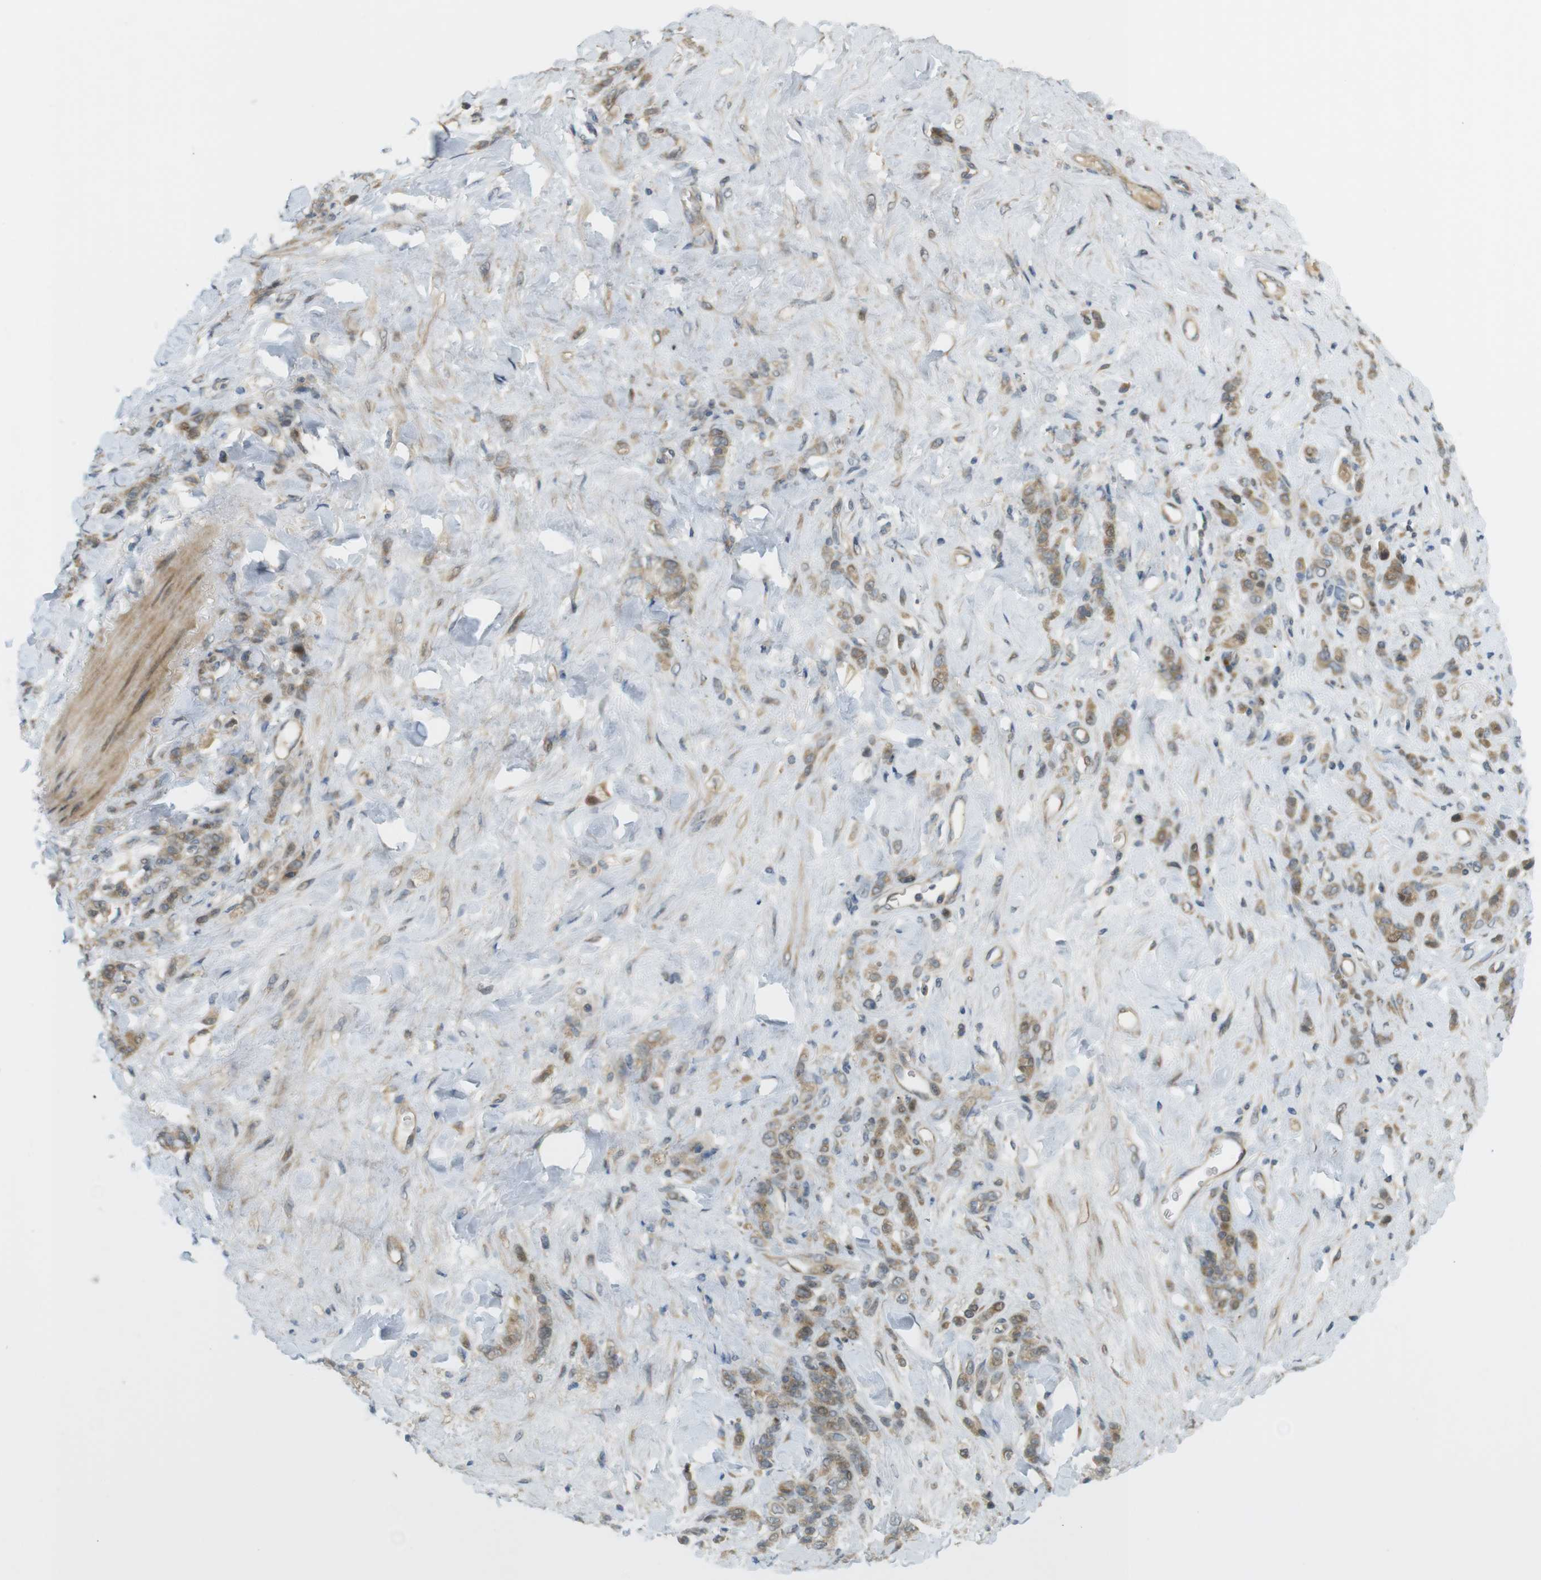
{"staining": {"intensity": "moderate", "quantity": ">75%", "location": "cytoplasmic/membranous"}, "tissue": "stomach cancer", "cell_type": "Tumor cells", "image_type": "cancer", "snomed": [{"axis": "morphology", "description": "Adenocarcinoma, NOS"}, {"axis": "topography", "description": "Stomach"}], "caption": "Protein expression analysis of human stomach cancer (adenocarcinoma) reveals moderate cytoplasmic/membranous positivity in about >75% of tumor cells.", "gene": "CLRN3", "patient": {"sex": "male", "age": 82}}